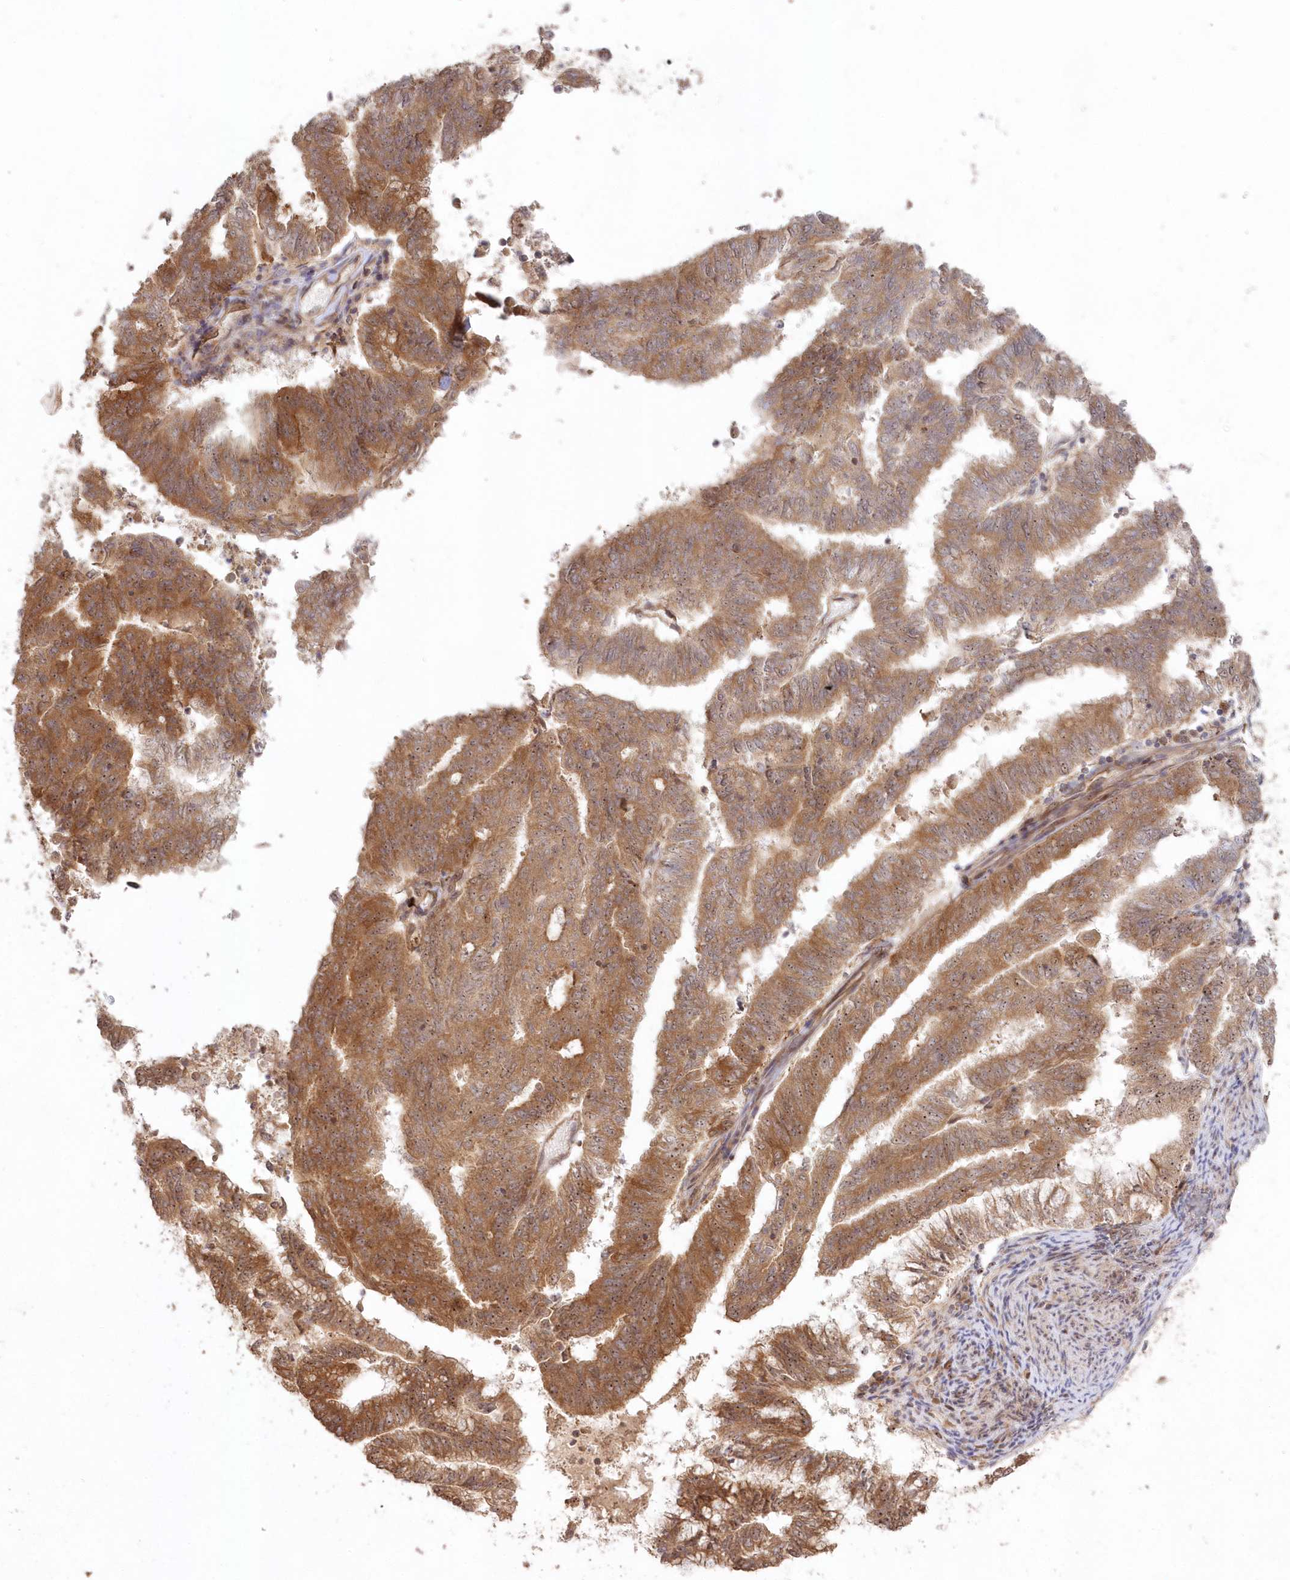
{"staining": {"intensity": "moderate", "quantity": ">75%", "location": "cytoplasmic/membranous,nuclear"}, "tissue": "endometrial cancer", "cell_type": "Tumor cells", "image_type": "cancer", "snomed": [{"axis": "morphology", "description": "Adenocarcinoma, NOS"}, {"axis": "topography", "description": "Endometrium"}], "caption": "Tumor cells demonstrate moderate cytoplasmic/membranous and nuclear expression in about >75% of cells in endometrial cancer (adenocarcinoma).", "gene": "SERINC1", "patient": {"sex": "female", "age": 79}}